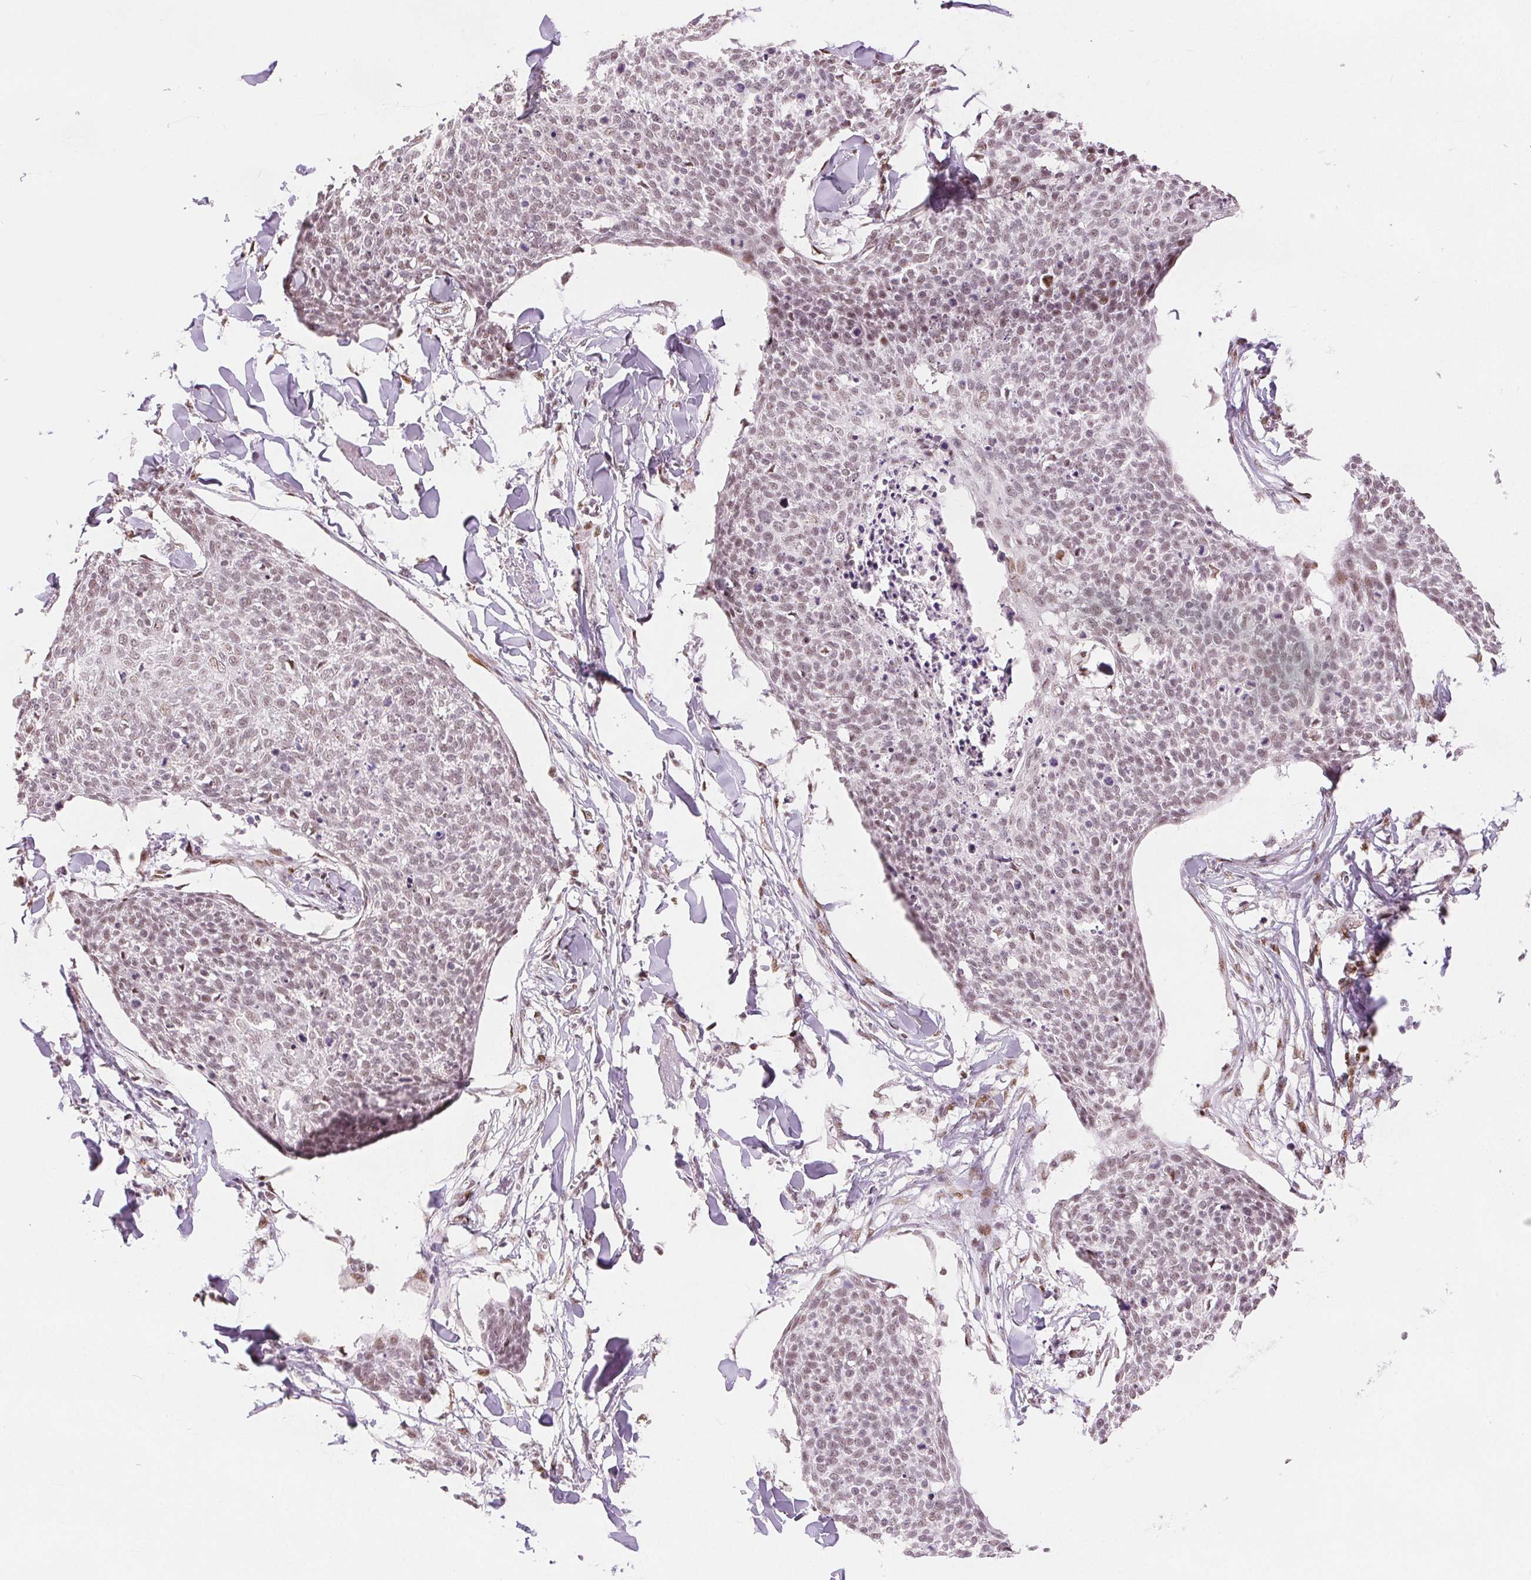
{"staining": {"intensity": "weak", "quantity": "25%-75%", "location": "nuclear"}, "tissue": "skin cancer", "cell_type": "Tumor cells", "image_type": "cancer", "snomed": [{"axis": "morphology", "description": "Squamous cell carcinoma, NOS"}, {"axis": "topography", "description": "Skin"}, {"axis": "topography", "description": "Vulva"}], "caption": "This image reveals immunohistochemistry staining of human skin cancer (squamous cell carcinoma), with low weak nuclear staining in about 25%-75% of tumor cells.", "gene": "ZNF703", "patient": {"sex": "female", "age": 75}}